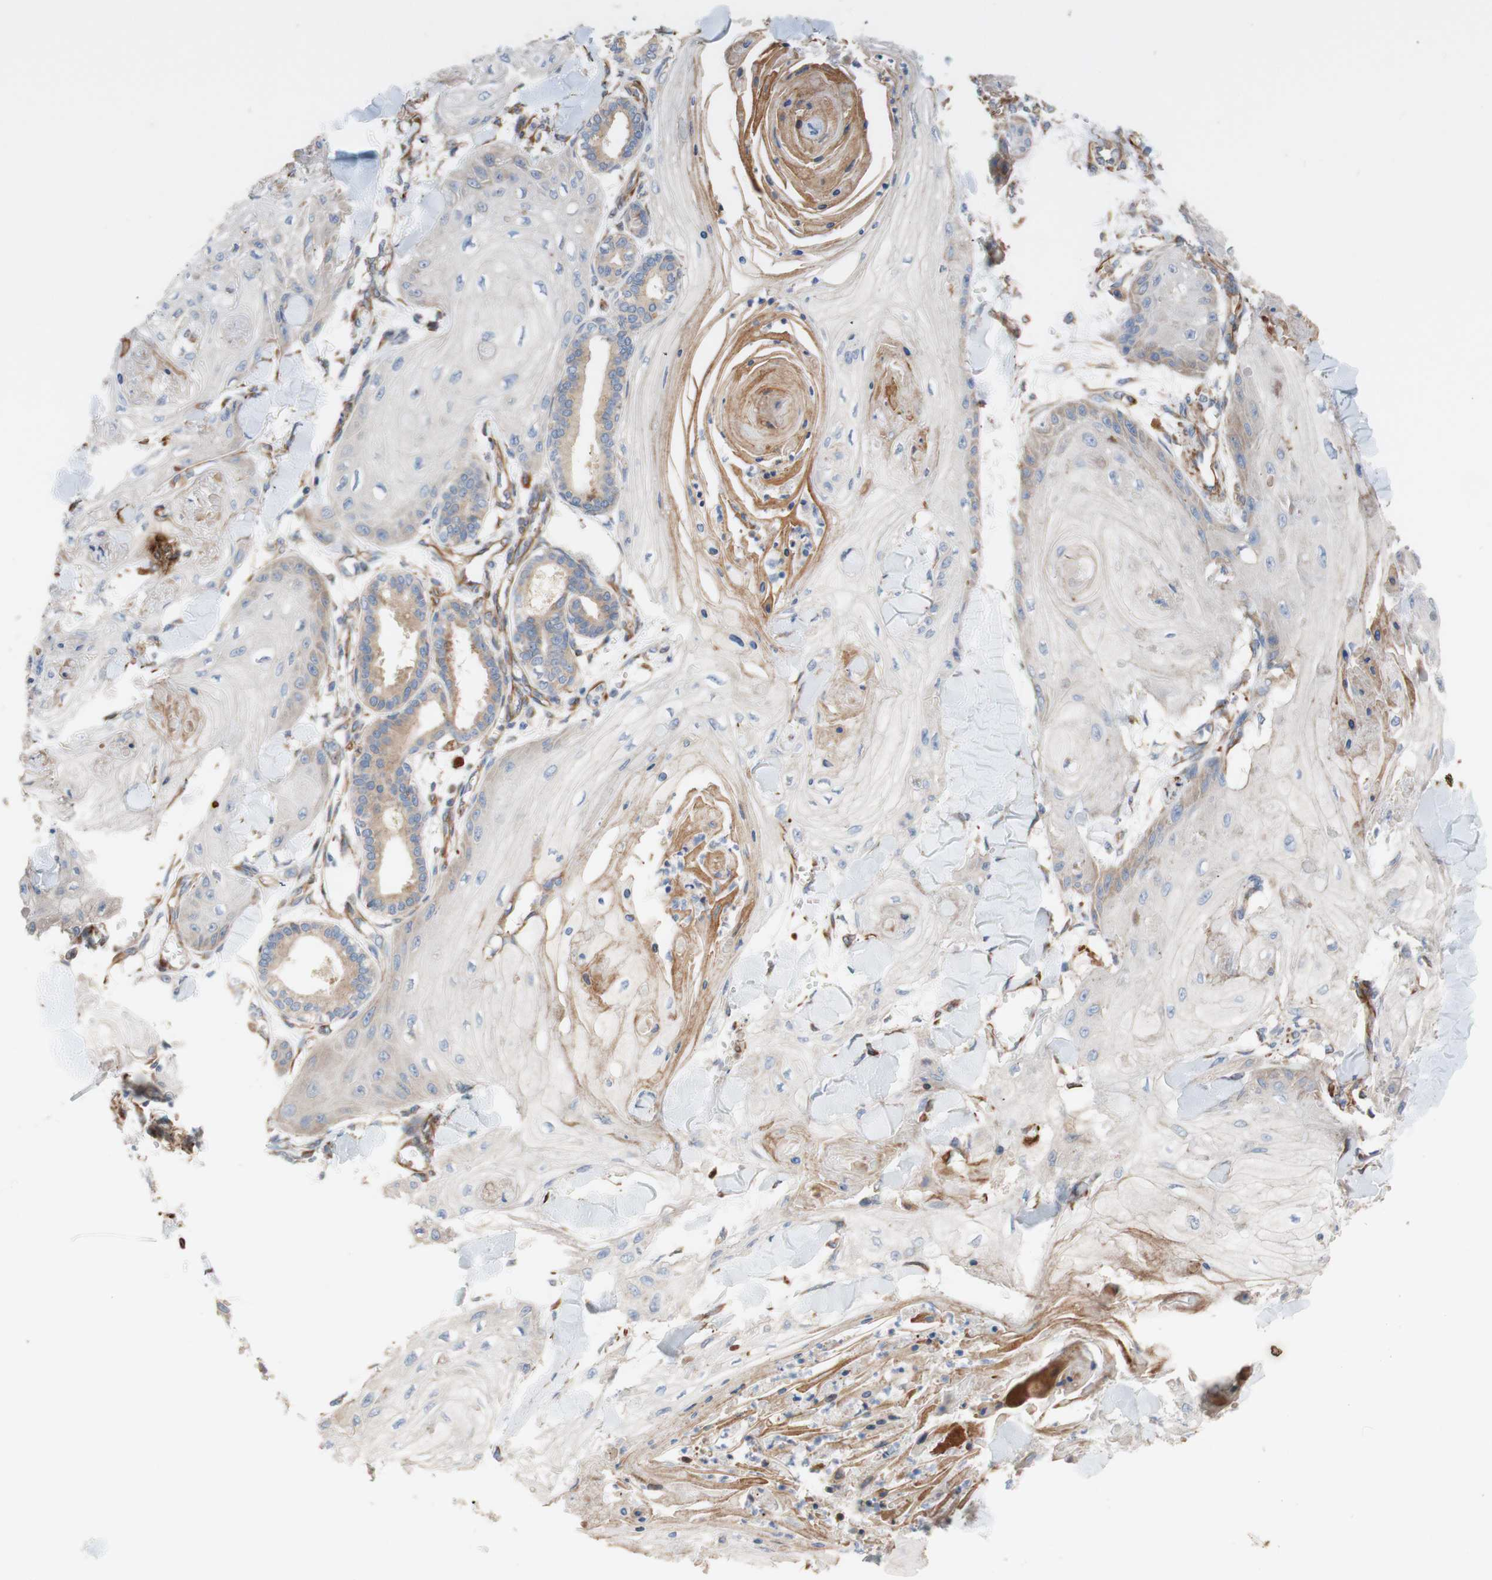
{"staining": {"intensity": "weak", "quantity": ">75%", "location": "cytoplasmic/membranous"}, "tissue": "skin cancer", "cell_type": "Tumor cells", "image_type": "cancer", "snomed": [{"axis": "morphology", "description": "Squamous cell carcinoma, NOS"}, {"axis": "topography", "description": "Skin"}], "caption": "This is an image of IHC staining of squamous cell carcinoma (skin), which shows weak expression in the cytoplasmic/membranous of tumor cells.", "gene": "C1orf43", "patient": {"sex": "male", "age": 74}}